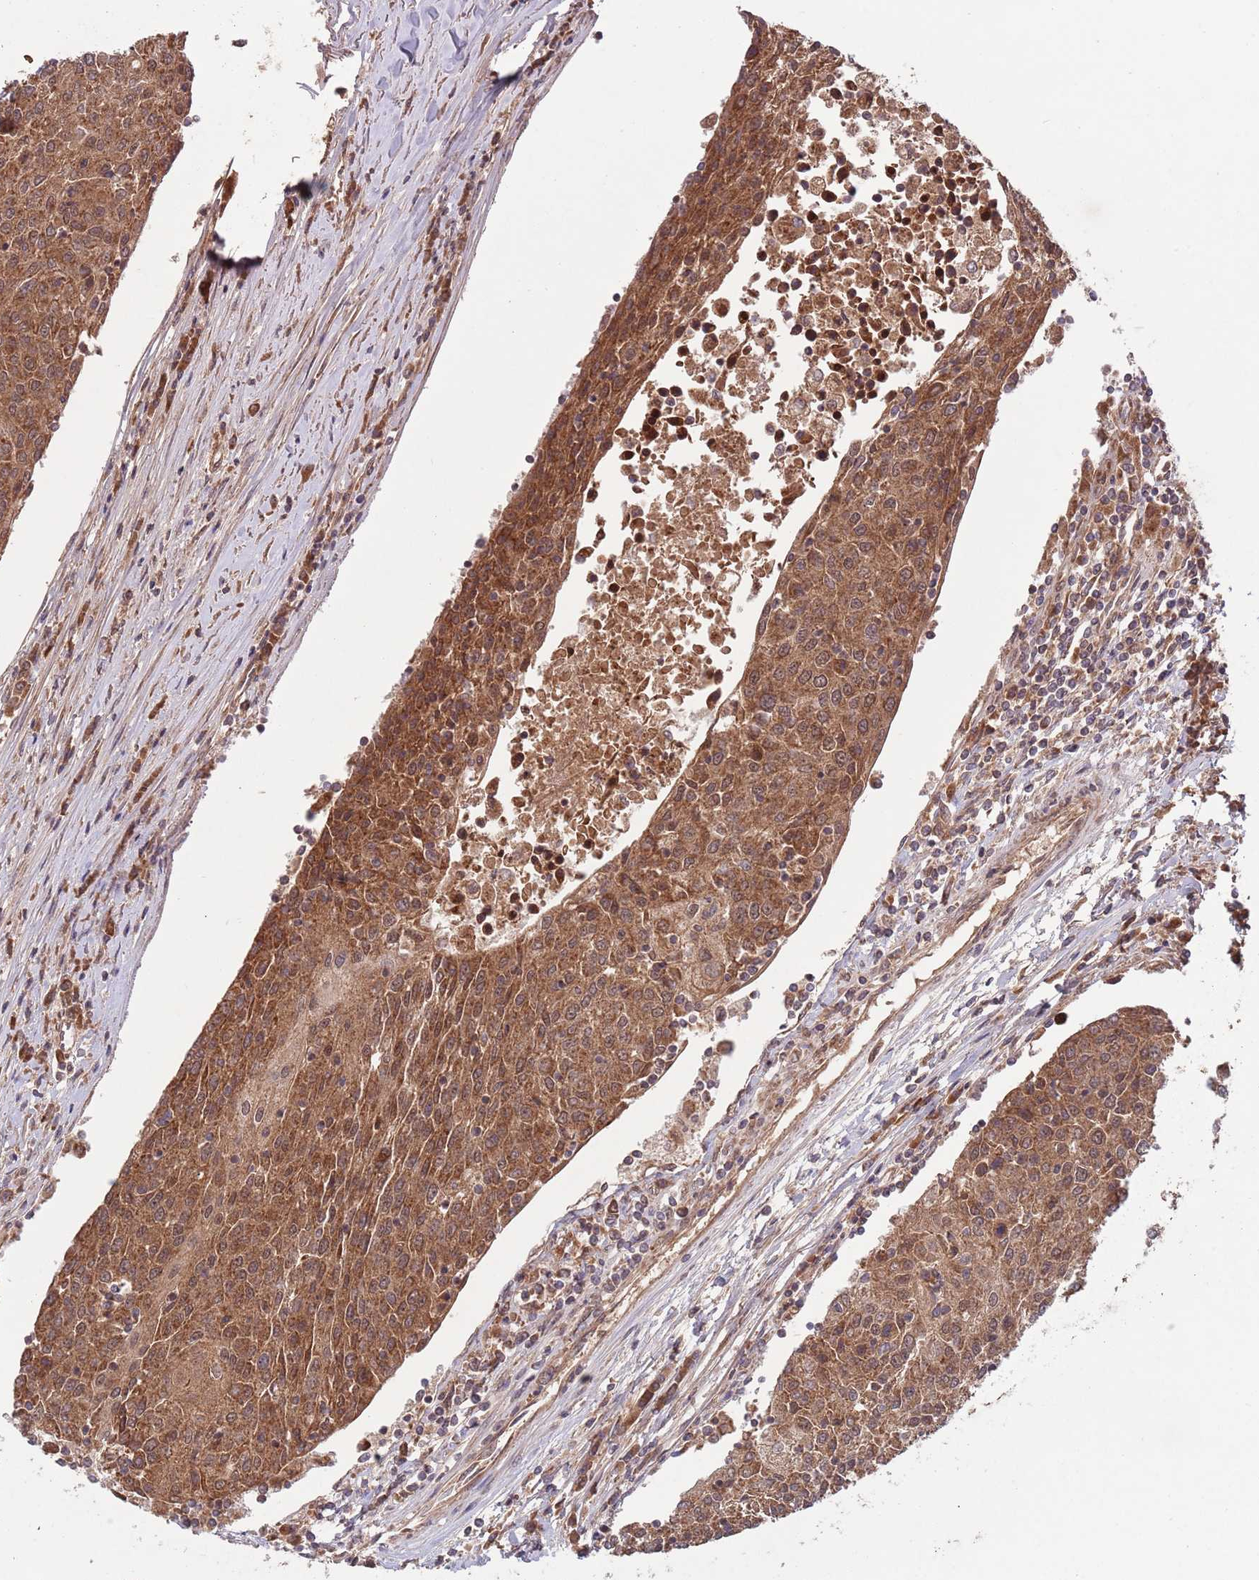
{"staining": {"intensity": "strong", "quantity": ">75%", "location": "cytoplasmic/membranous"}, "tissue": "urothelial cancer", "cell_type": "Tumor cells", "image_type": "cancer", "snomed": [{"axis": "morphology", "description": "Urothelial carcinoma, High grade"}, {"axis": "topography", "description": "Urinary bladder"}], "caption": "Immunohistochemical staining of human urothelial carcinoma (high-grade) exhibits high levels of strong cytoplasmic/membranous protein expression in about >75% of tumor cells.", "gene": "MFNG", "patient": {"sex": "female", "age": 85}}